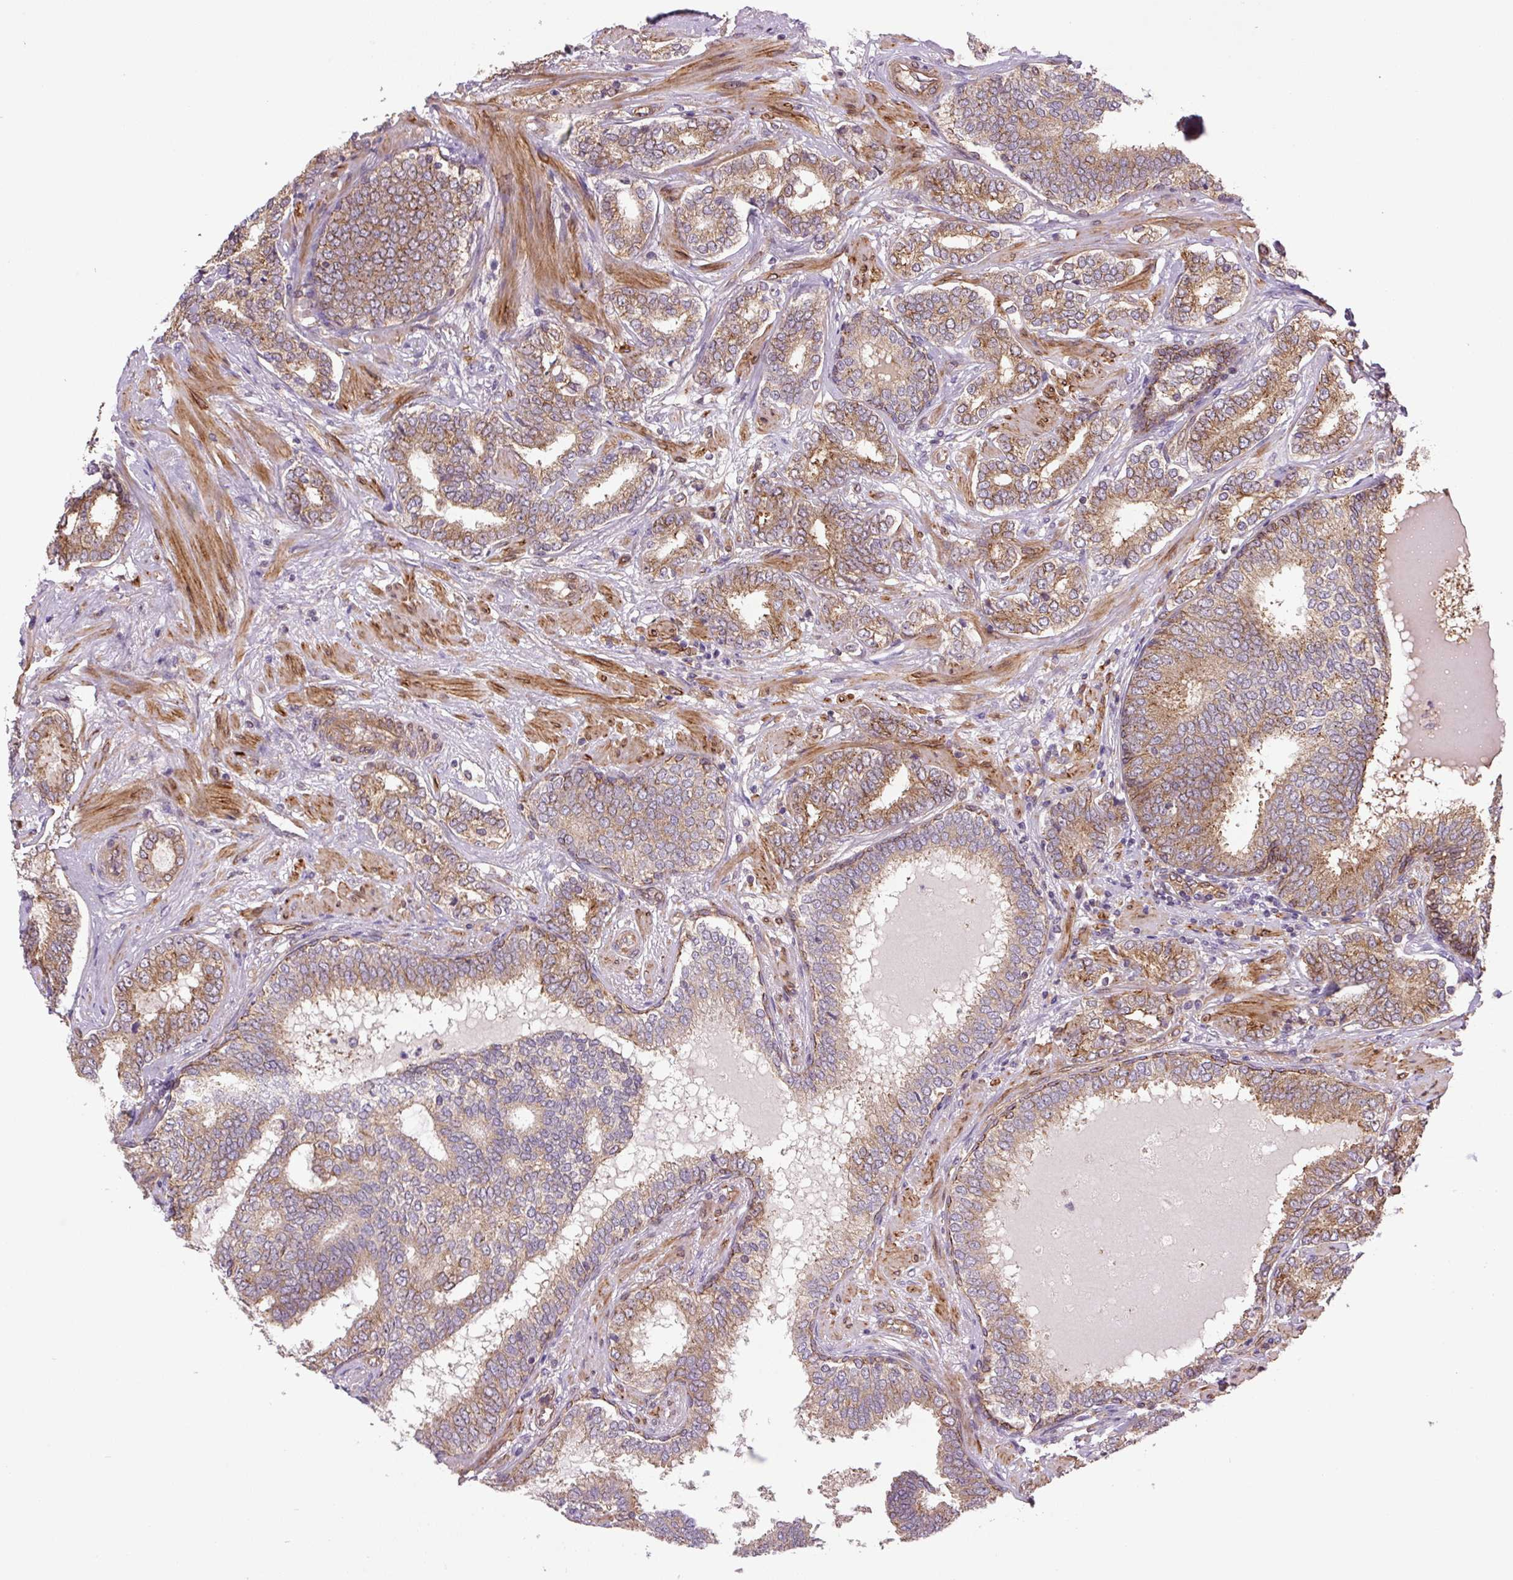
{"staining": {"intensity": "moderate", "quantity": ">75%", "location": "cytoplasmic/membranous"}, "tissue": "prostate cancer", "cell_type": "Tumor cells", "image_type": "cancer", "snomed": [{"axis": "morphology", "description": "Adenocarcinoma, High grade"}, {"axis": "topography", "description": "Prostate"}], "caption": "Human prostate cancer stained with a brown dye exhibits moderate cytoplasmic/membranous positive positivity in approximately >75% of tumor cells.", "gene": "SEPTIN10", "patient": {"sex": "male", "age": 72}}